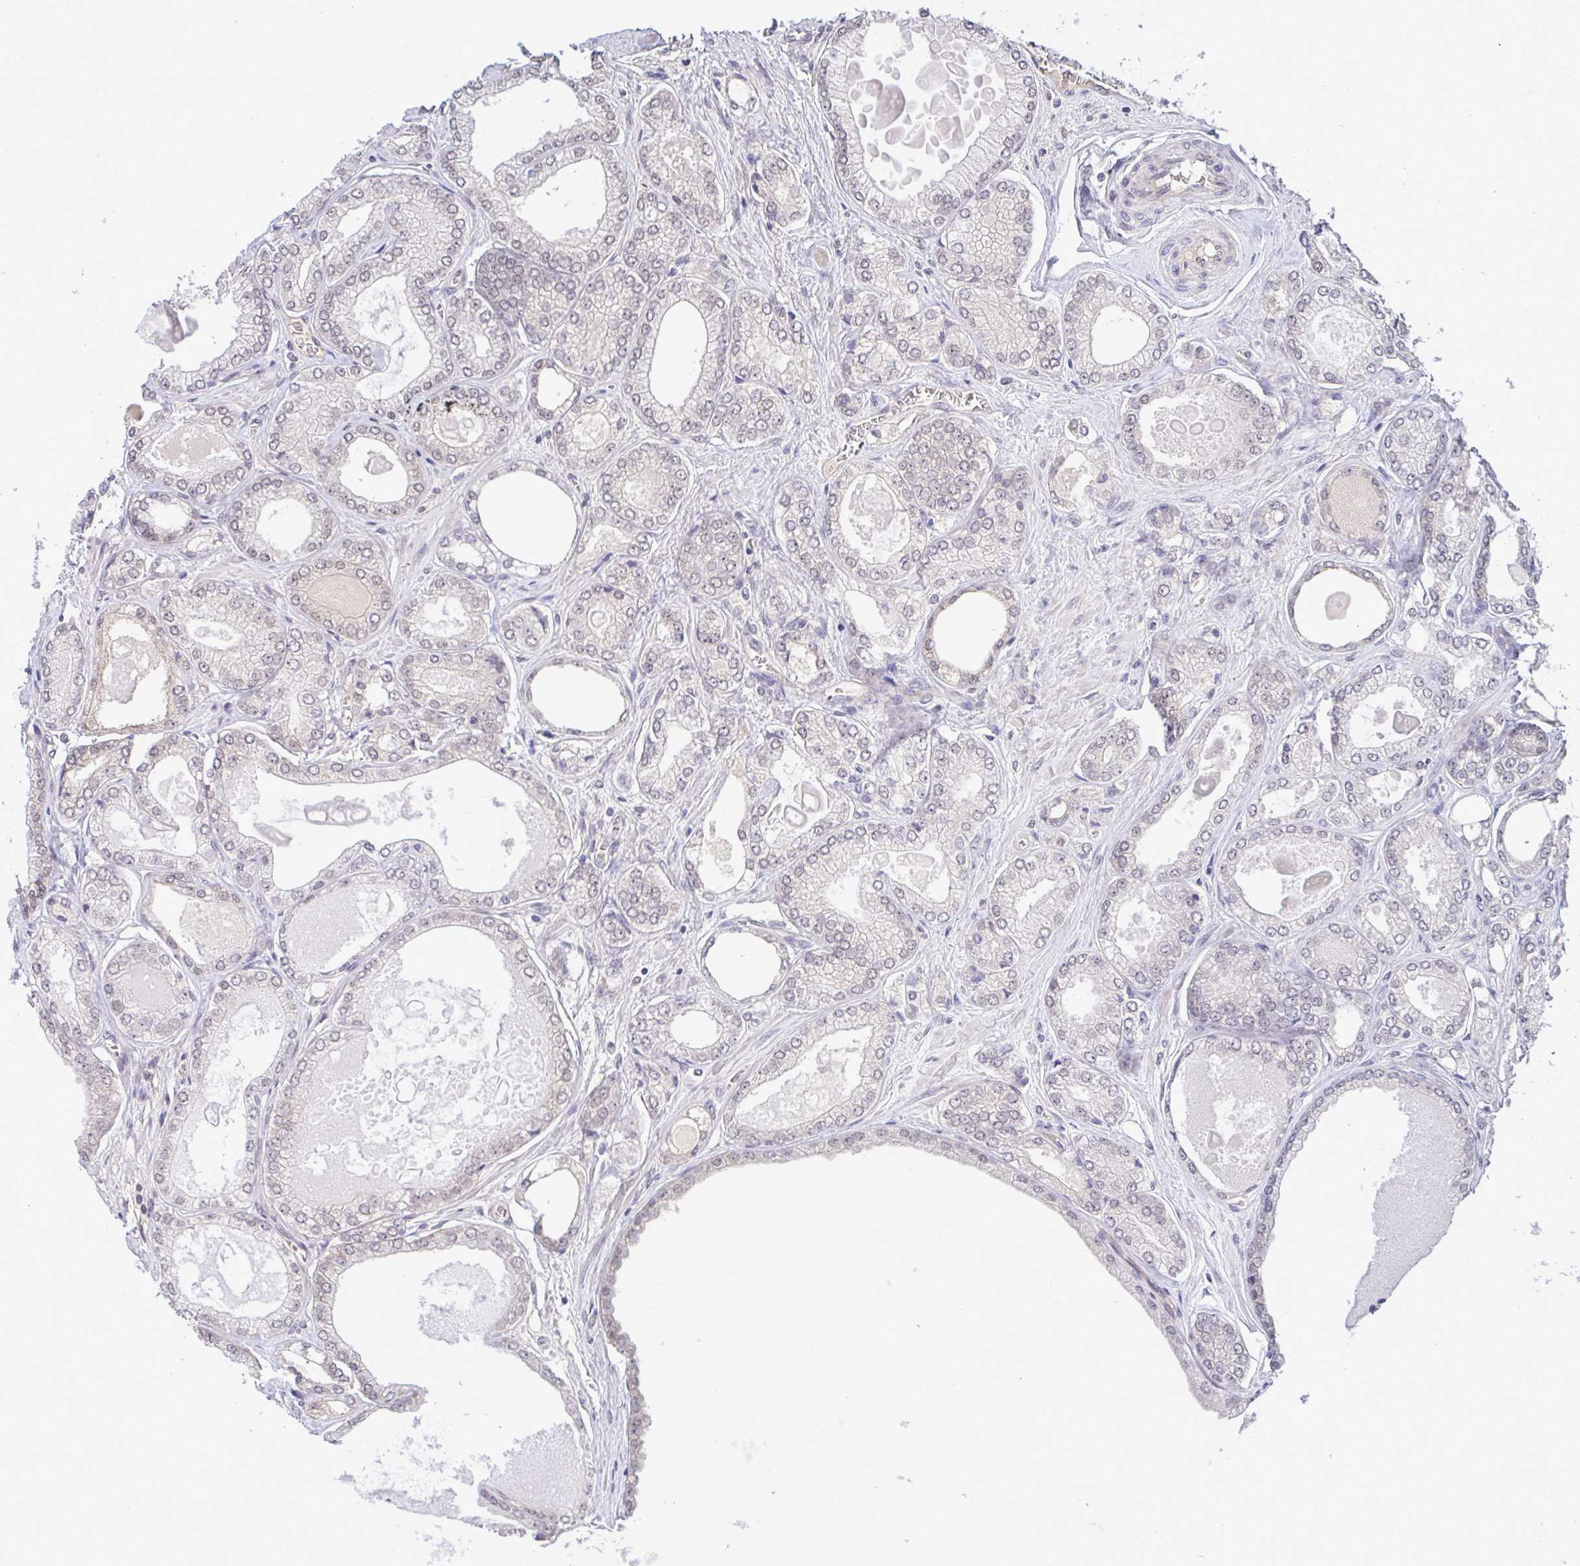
{"staining": {"intensity": "weak", "quantity": "25%-75%", "location": "cytoplasmic/membranous"}, "tissue": "prostate cancer", "cell_type": "Tumor cells", "image_type": "cancer", "snomed": [{"axis": "morphology", "description": "Adenocarcinoma, High grade"}, {"axis": "topography", "description": "Prostate"}], "caption": "Immunohistochemical staining of human prostate cancer (high-grade adenocarcinoma) reveals low levels of weak cytoplasmic/membranous protein positivity in approximately 25%-75% of tumor cells.", "gene": "C9orf64", "patient": {"sex": "male", "age": 68}}